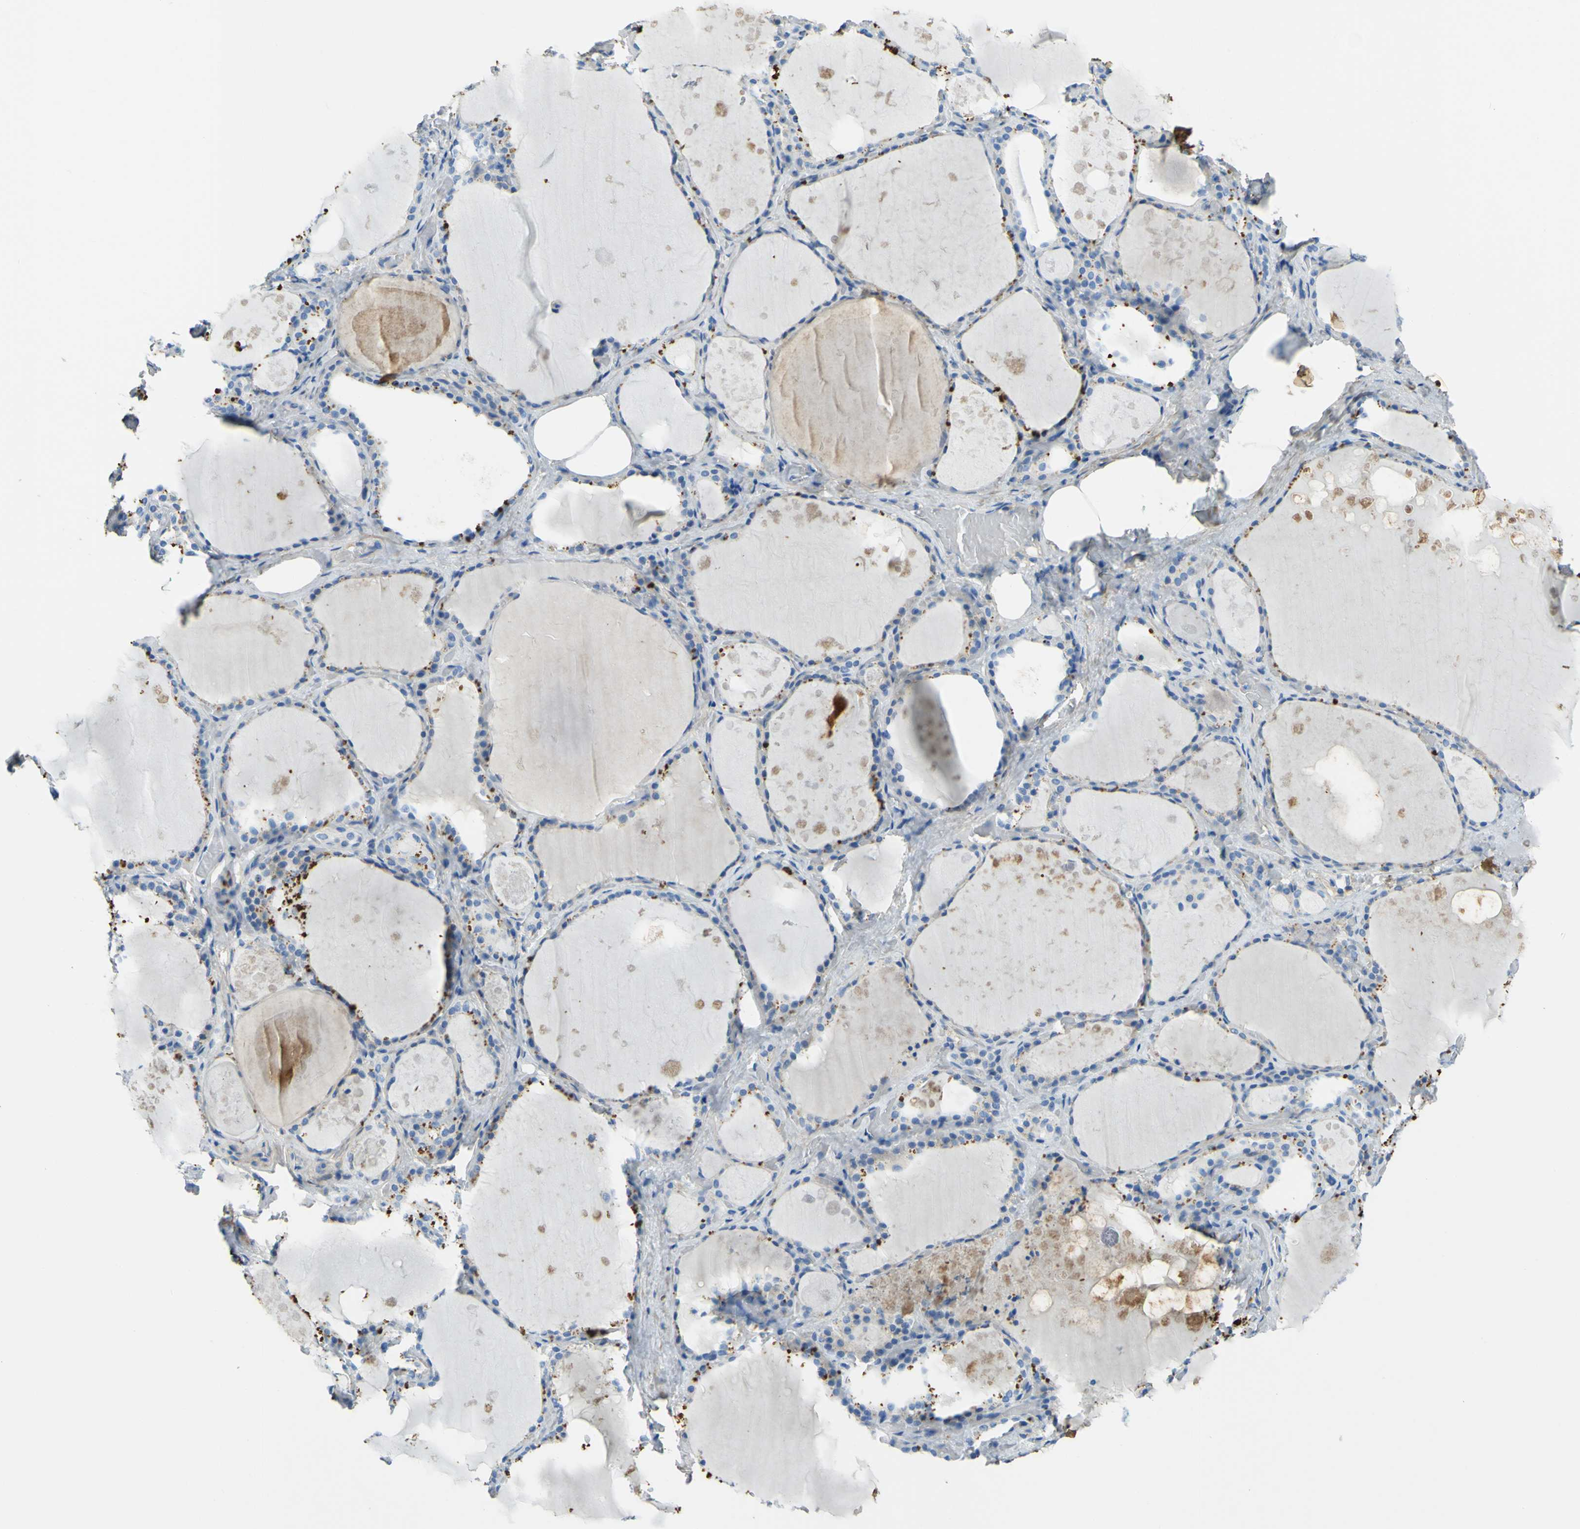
{"staining": {"intensity": "moderate", "quantity": "25%-75%", "location": "cytoplasmic/membranous"}, "tissue": "thyroid gland", "cell_type": "Glandular cells", "image_type": "normal", "snomed": [{"axis": "morphology", "description": "Normal tissue, NOS"}, {"axis": "topography", "description": "Thyroid gland"}], "caption": "This is a photomicrograph of immunohistochemistry (IHC) staining of unremarkable thyroid gland, which shows moderate expression in the cytoplasmic/membranous of glandular cells.", "gene": "OGN", "patient": {"sex": "male", "age": 61}}